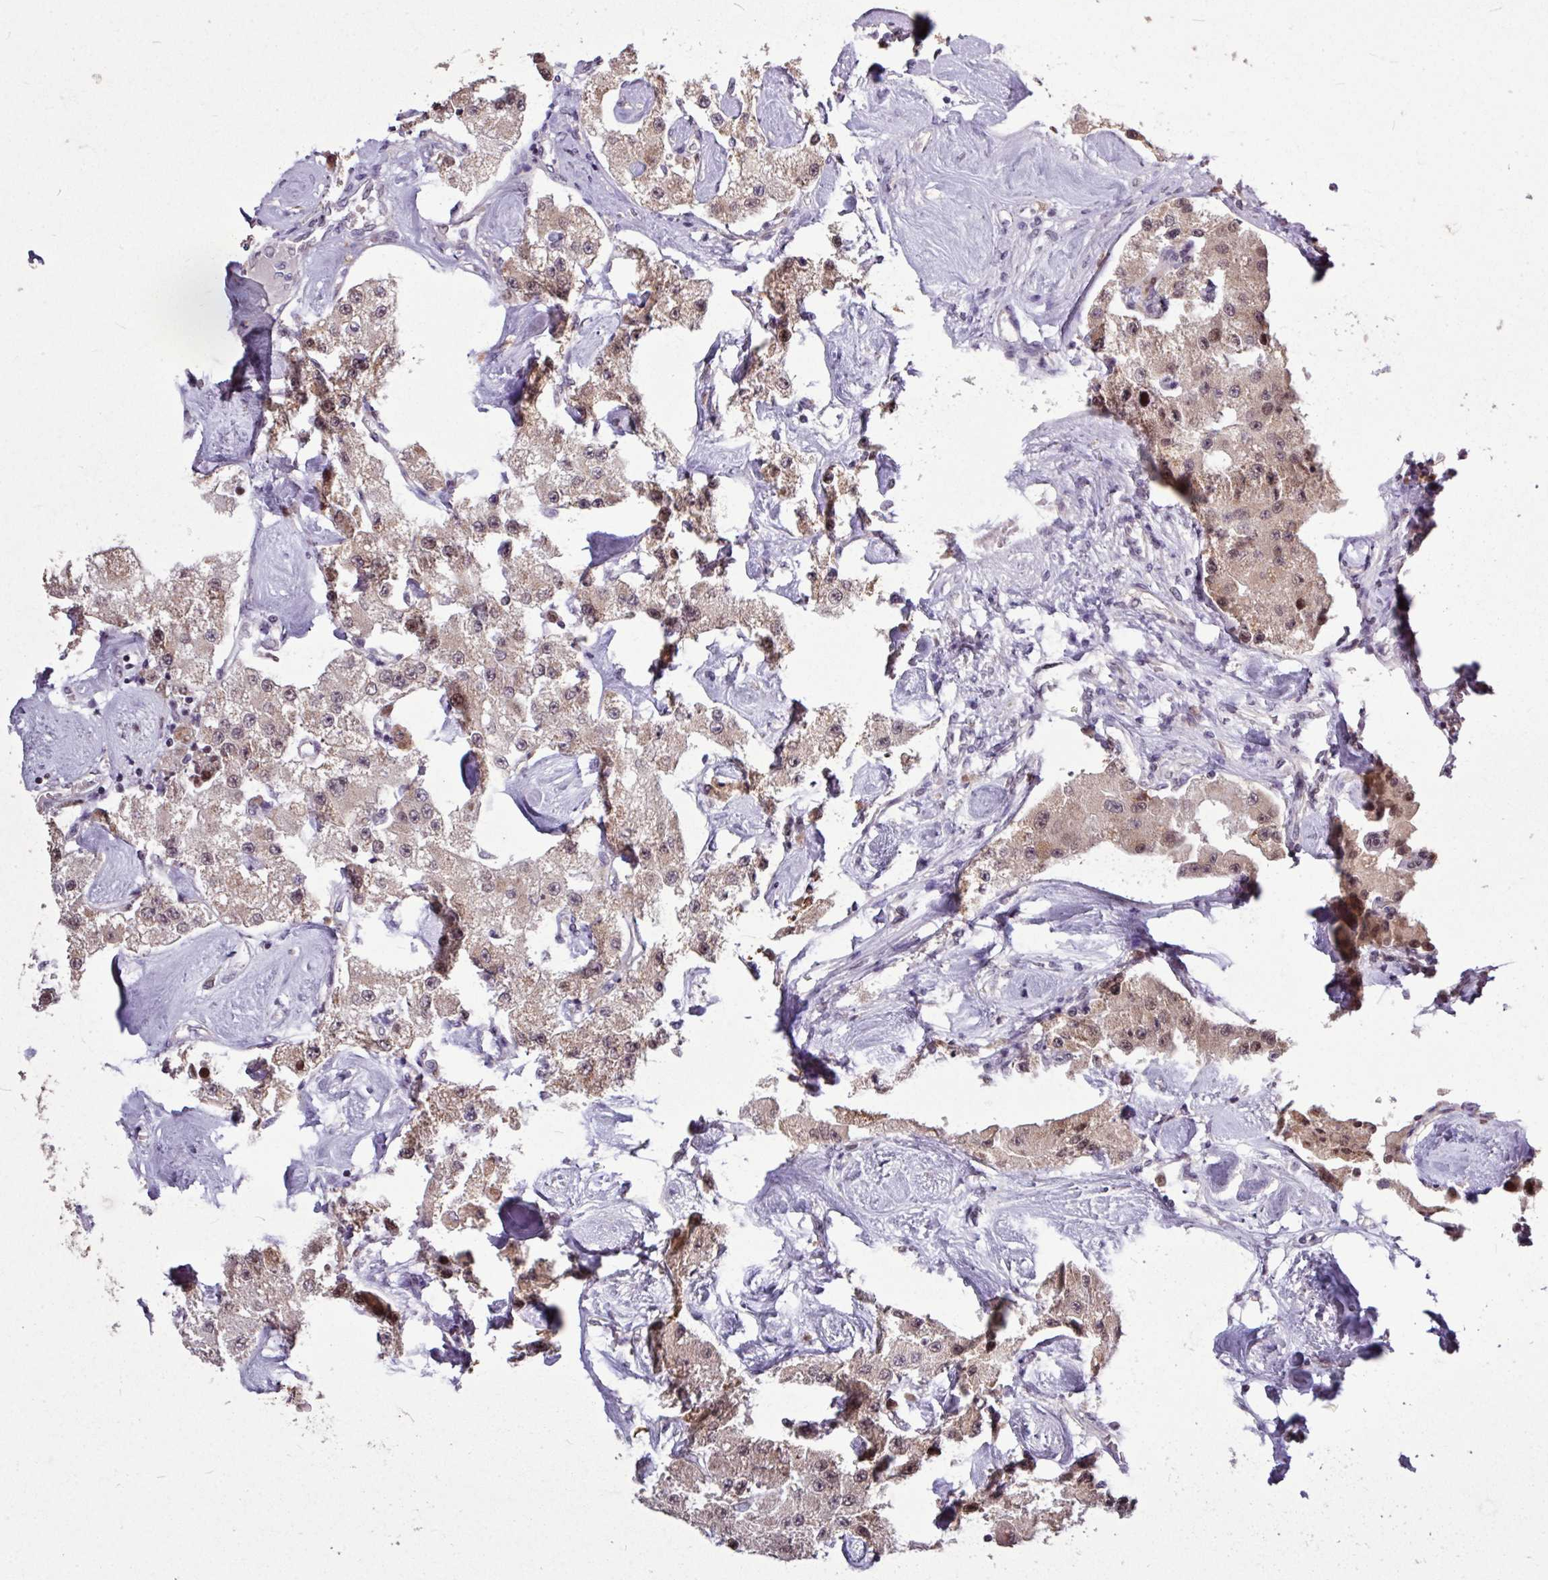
{"staining": {"intensity": "weak", "quantity": ">75%", "location": "cytoplasmic/membranous,nuclear"}, "tissue": "carcinoid", "cell_type": "Tumor cells", "image_type": "cancer", "snomed": [{"axis": "morphology", "description": "Carcinoid, malignant, NOS"}, {"axis": "topography", "description": "Pancreas"}], "caption": "Immunohistochemical staining of carcinoid displays weak cytoplasmic/membranous and nuclear protein expression in about >75% of tumor cells. The staining was performed using DAB (3,3'-diaminobenzidine) to visualize the protein expression in brown, while the nuclei were stained in blue with hematoxylin (Magnification: 20x).", "gene": "SKIC2", "patient": {"sex": "male", "age": 41}}